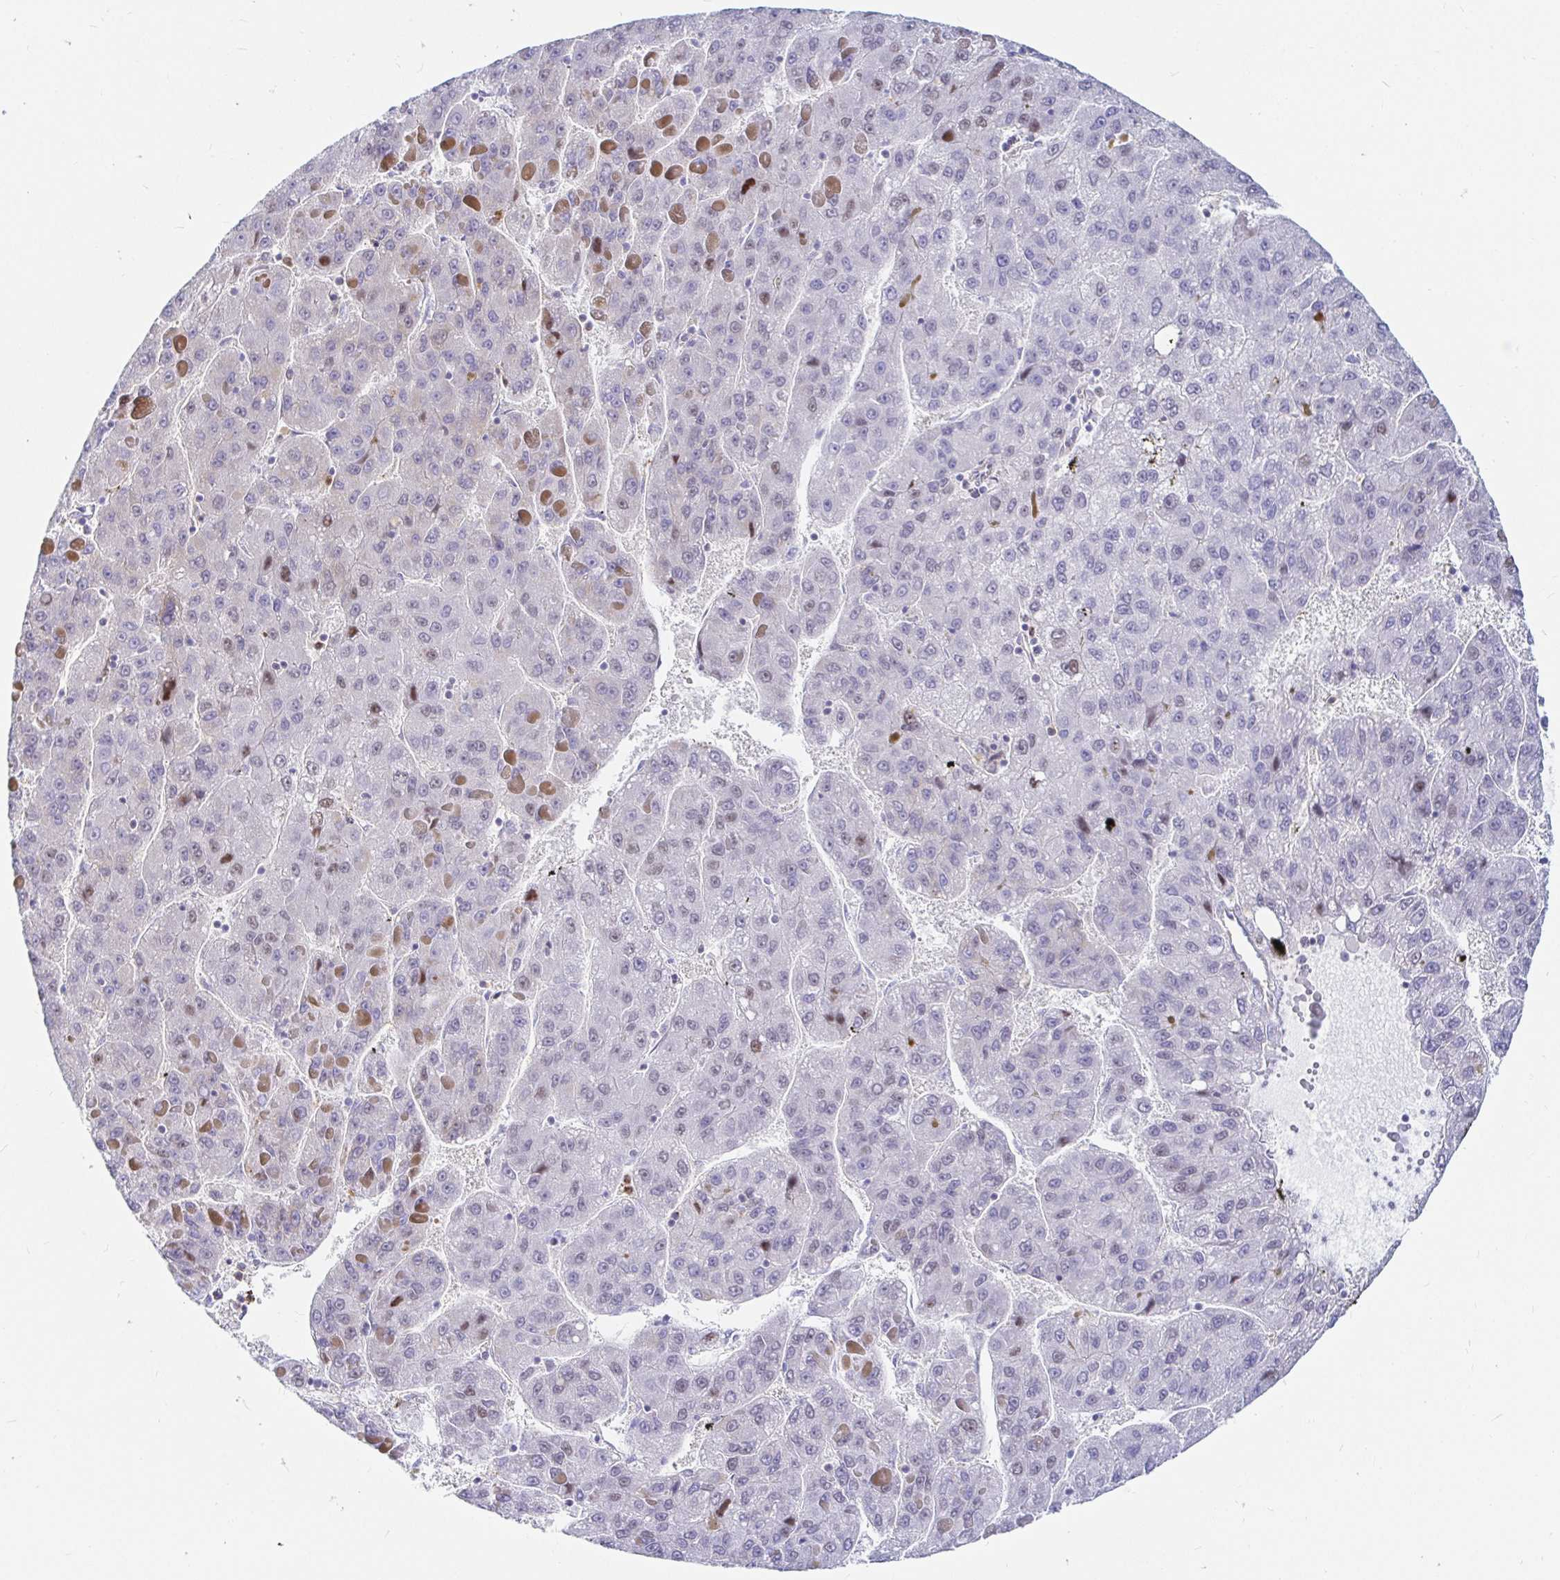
{"staining": {"intensity": "weak", "quantity": "<25%", "location": "cytoplasmic/membranous,nuclear"}, "tissue": "liver cancer", "cell_type": "Tumor cells", "image_type": "cancer", "snomed": [{"axis": "morphology", "description": "Carcinoma, Hepatocellular, NOS"}, {"axis": "topography", "description": "Liver"}], "caption": "This is a photomicrograph of immunohistochemistry (IHC) staining of liver cancer, which shows no staining in tumor cells.", "gene": "HINFP", "patient": {"sex": "female", "age": 82}}